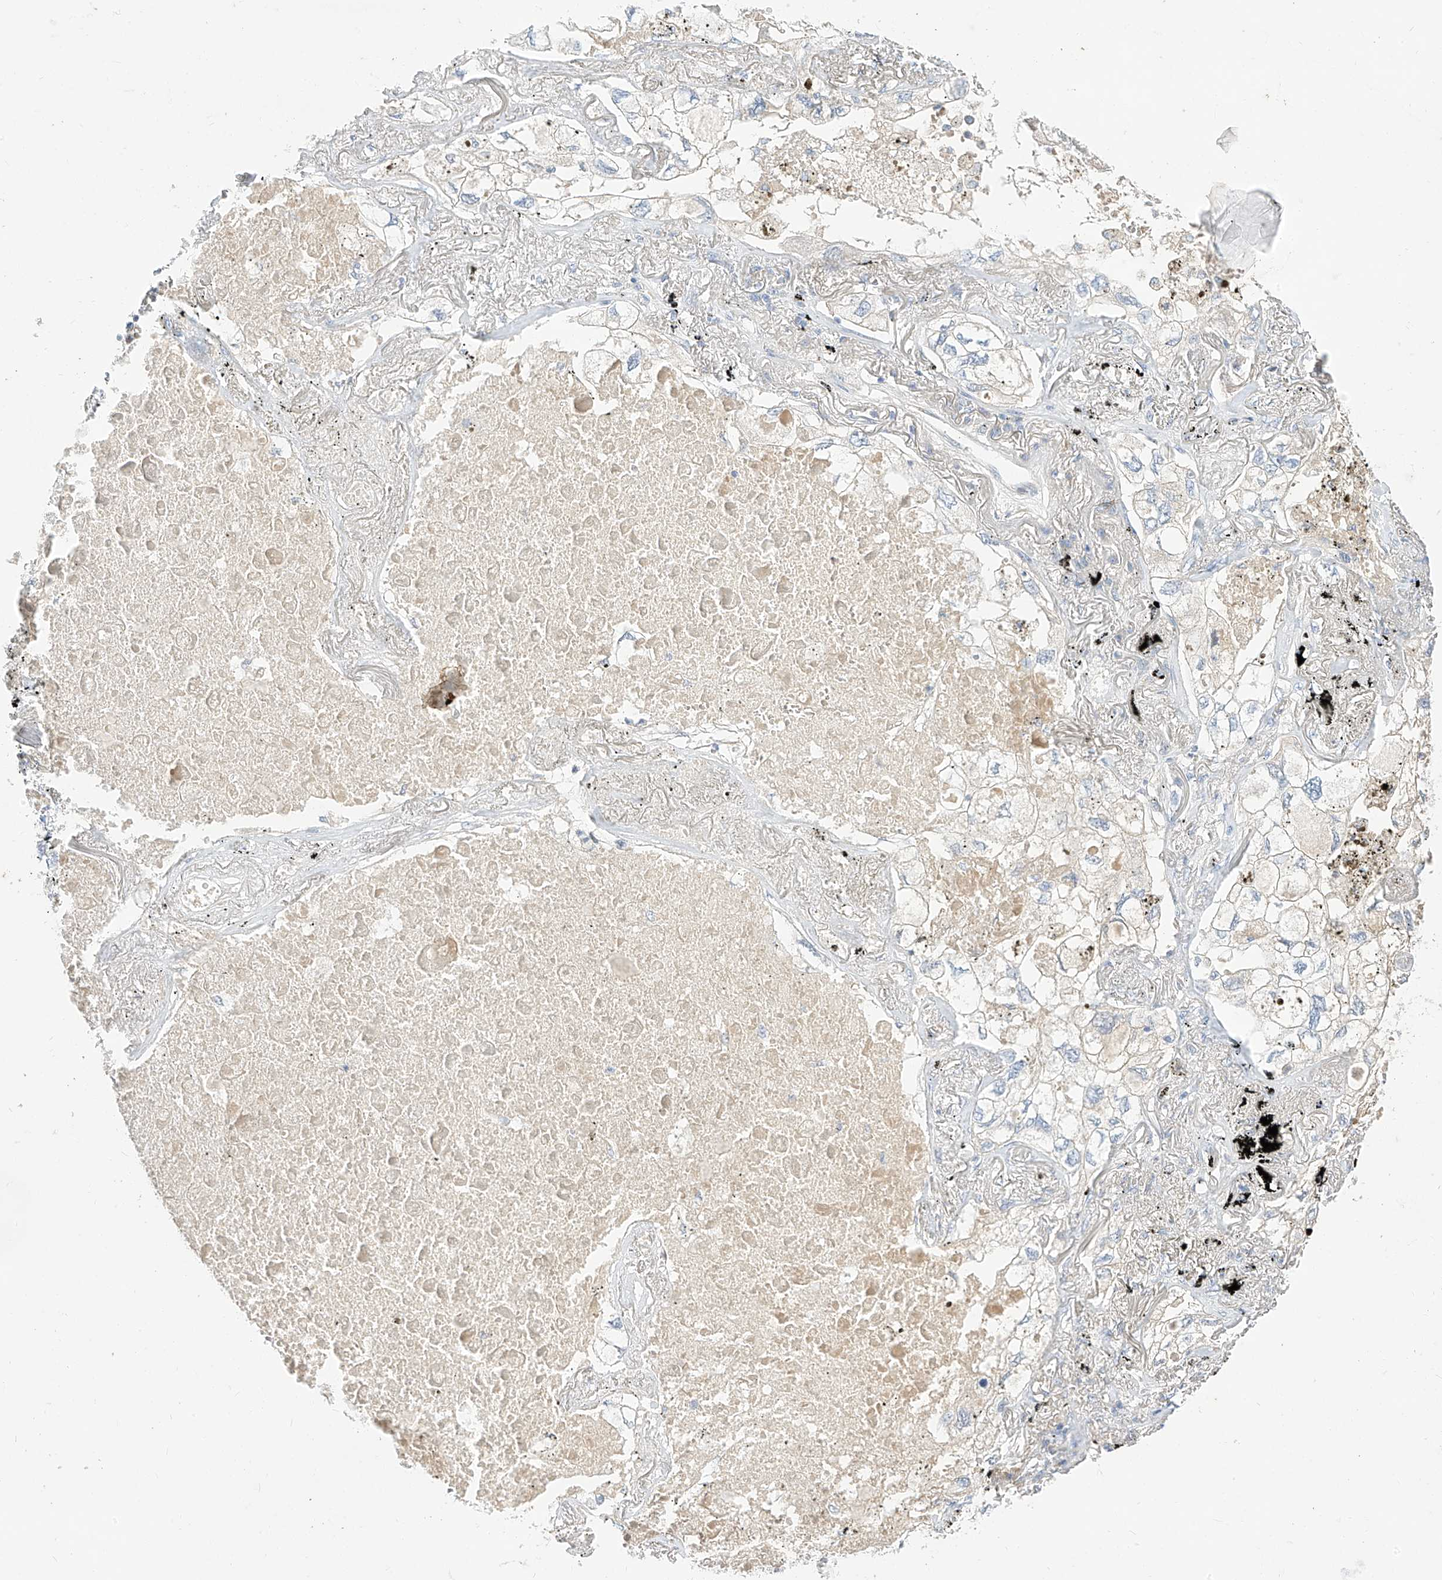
{"staining": {"intensity": "negative", "quantity": "none", "location": "none"}, "tissue": "lung cancer", "cell_type": "Tumor cells", "image_type": "cancer", "snomed": [{"axis": "morphology", "description": "Adenocarcinoma, NOS"}, {"axis": "topography", "description": "Lung"}], "caption": "A high-resolution micrograph shows immunohistochemistry staining of lung cancer (adenocarcinoma), which reveals no significant expression in tumor cells.", "gene": "RASA2", "patient": {"sex": "male", "age": 65}}